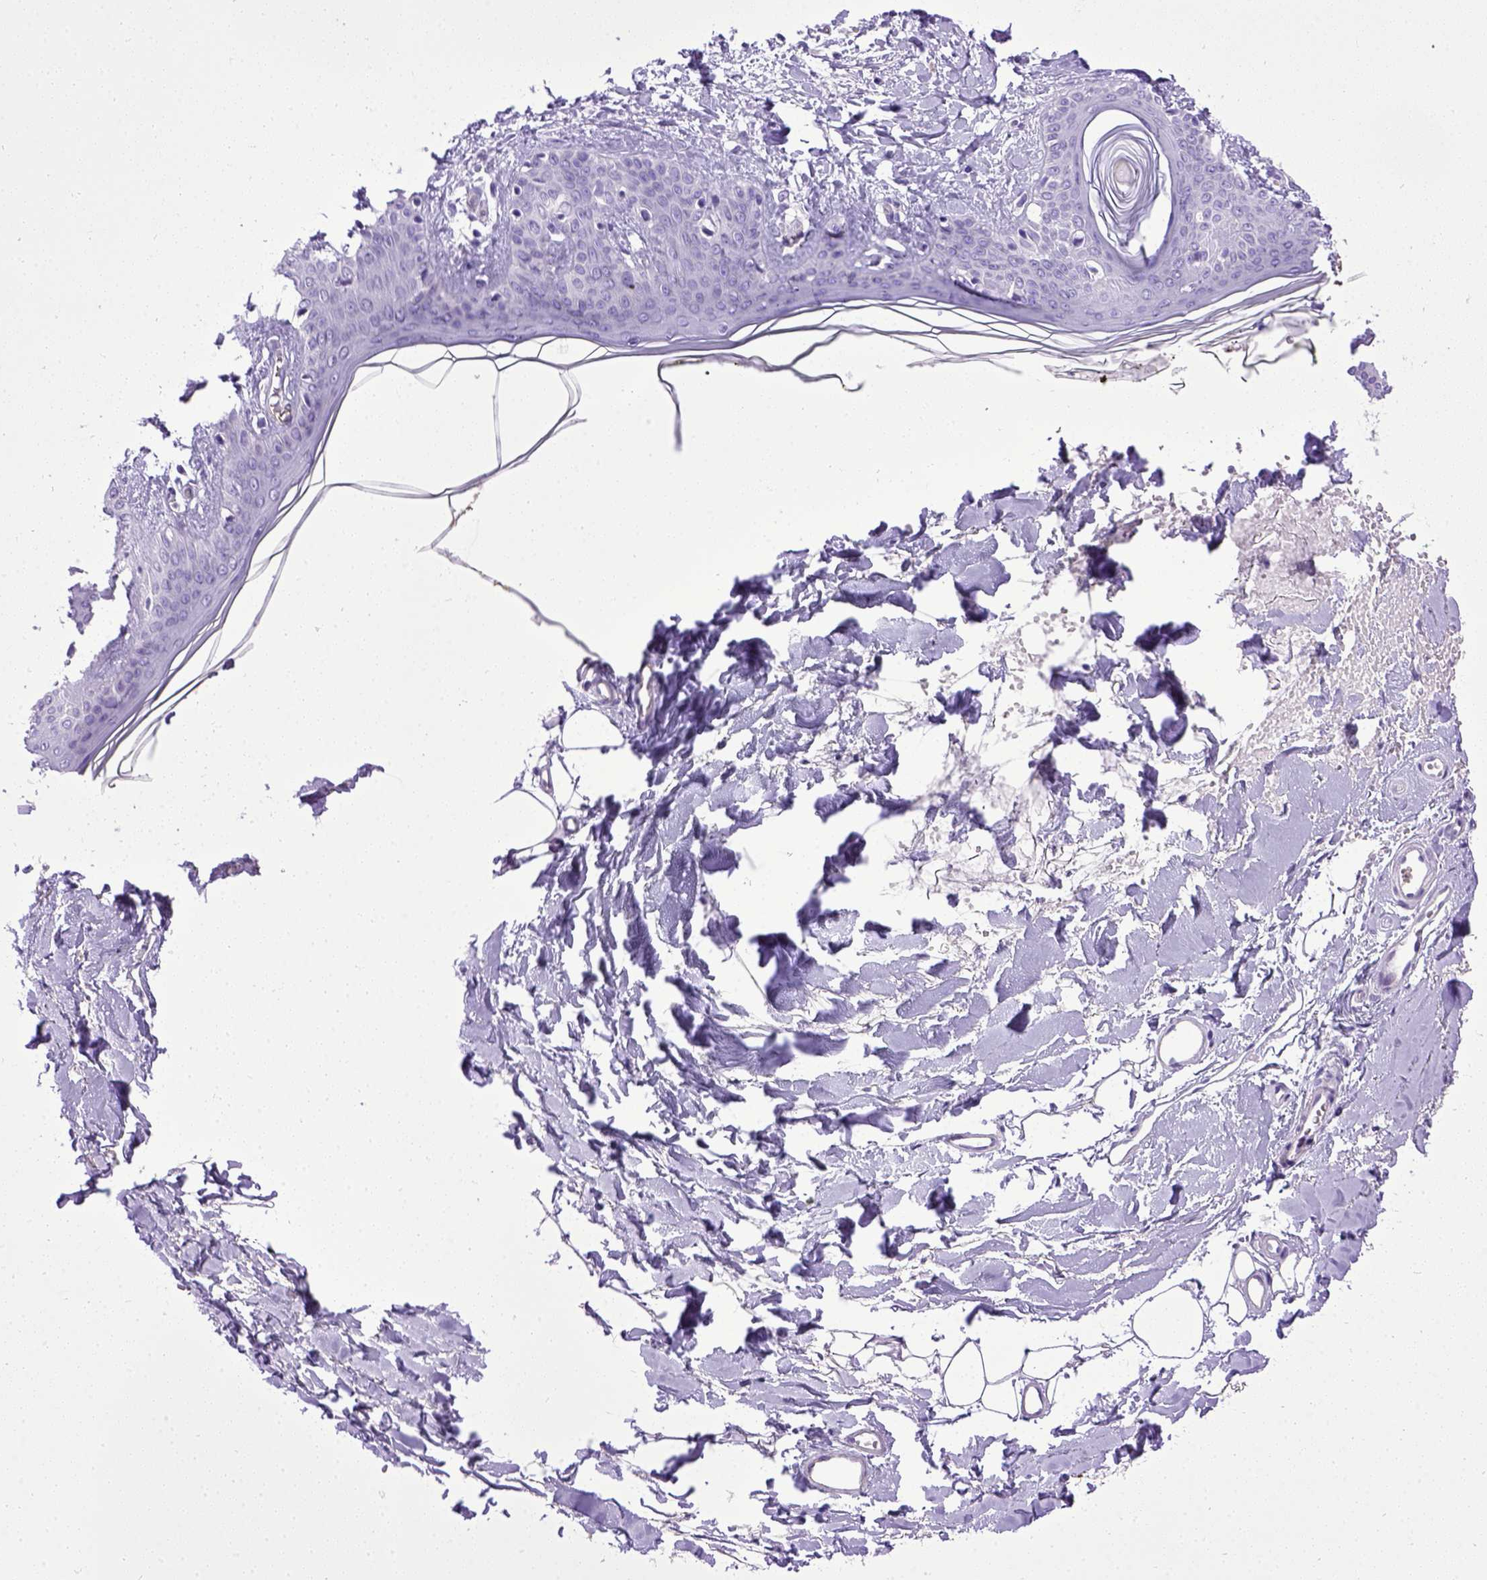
{"staining": {"intensity": "negative", "quantity": "none", "location": "none"}, "tissue": "skin", "cell_type": "Fibroblasts", "image_type": "normal", "snomed": [{"axis": "morphology", "description": "Normal tissue, NOS"}, {"axis": "topography", "description": "Skin"}], "caption": "Fibroblasts are negative for brown protein staining in unremarkable skin. The staining is performed using DAB (3,3'-diaminobenzidine) brown chromogen with nuclei counter-stained in using hematoxylin.", "gene": "ENG", "patient": {"sex": "female", "age": 34}}